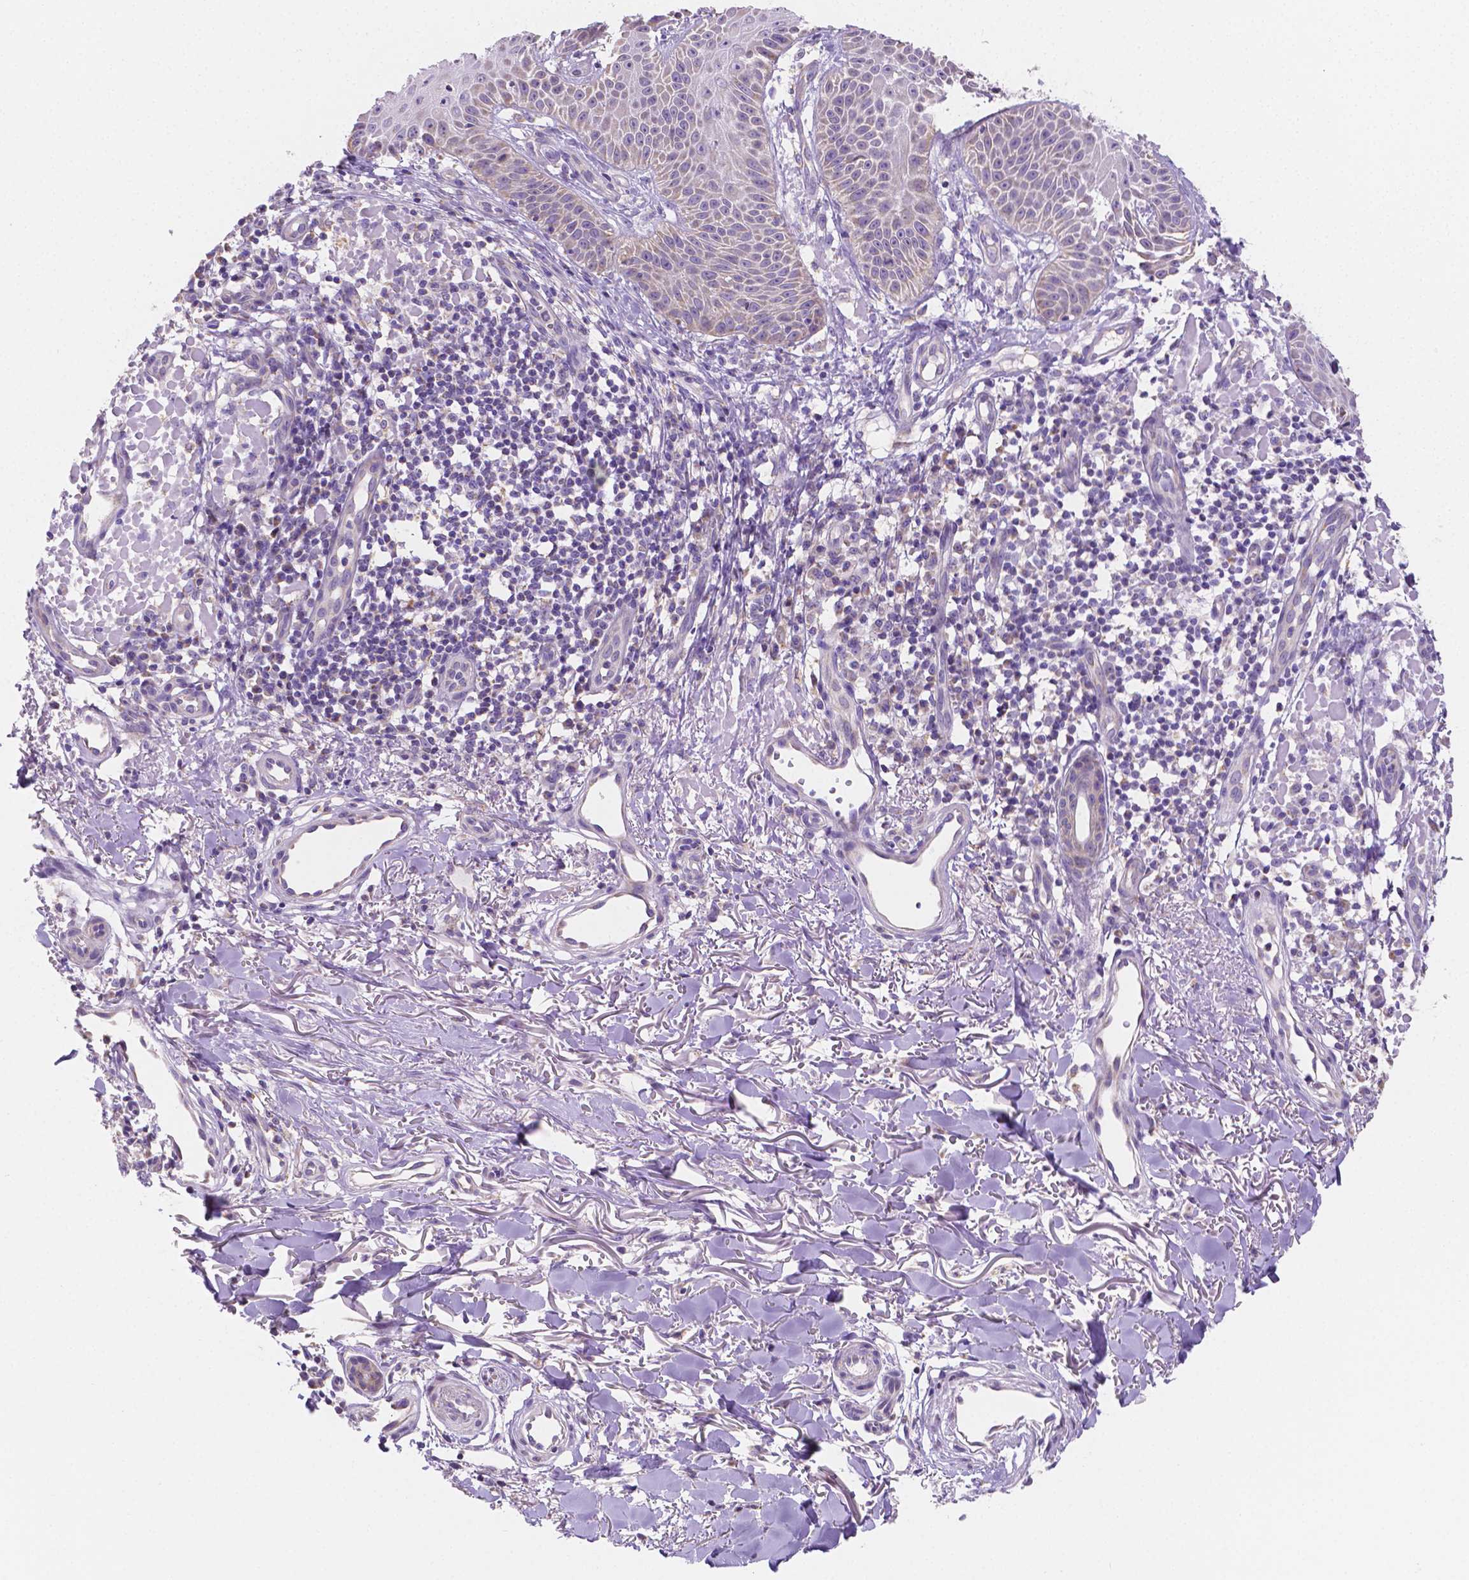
{"staining": {"intensity": "negative", "quantity": "none", "location": "none"}, "tissue": "skin cancer", "cell_type": "Tumor cells", "image_type": "cancer", "snomed": [{"axis": "morphology", "description": "Basal cell carcinoma"}, {"axis": "topography", "description": "Skin"}], "caption": "The IHC image has no significant positivity in tumor cells of basal cell carcinoma (skin) tissue. (DAB immunohistochemistry (IHC), high magnification).", "gene": "TMEM130", "patient": {"sex": "male", "age": 88}}